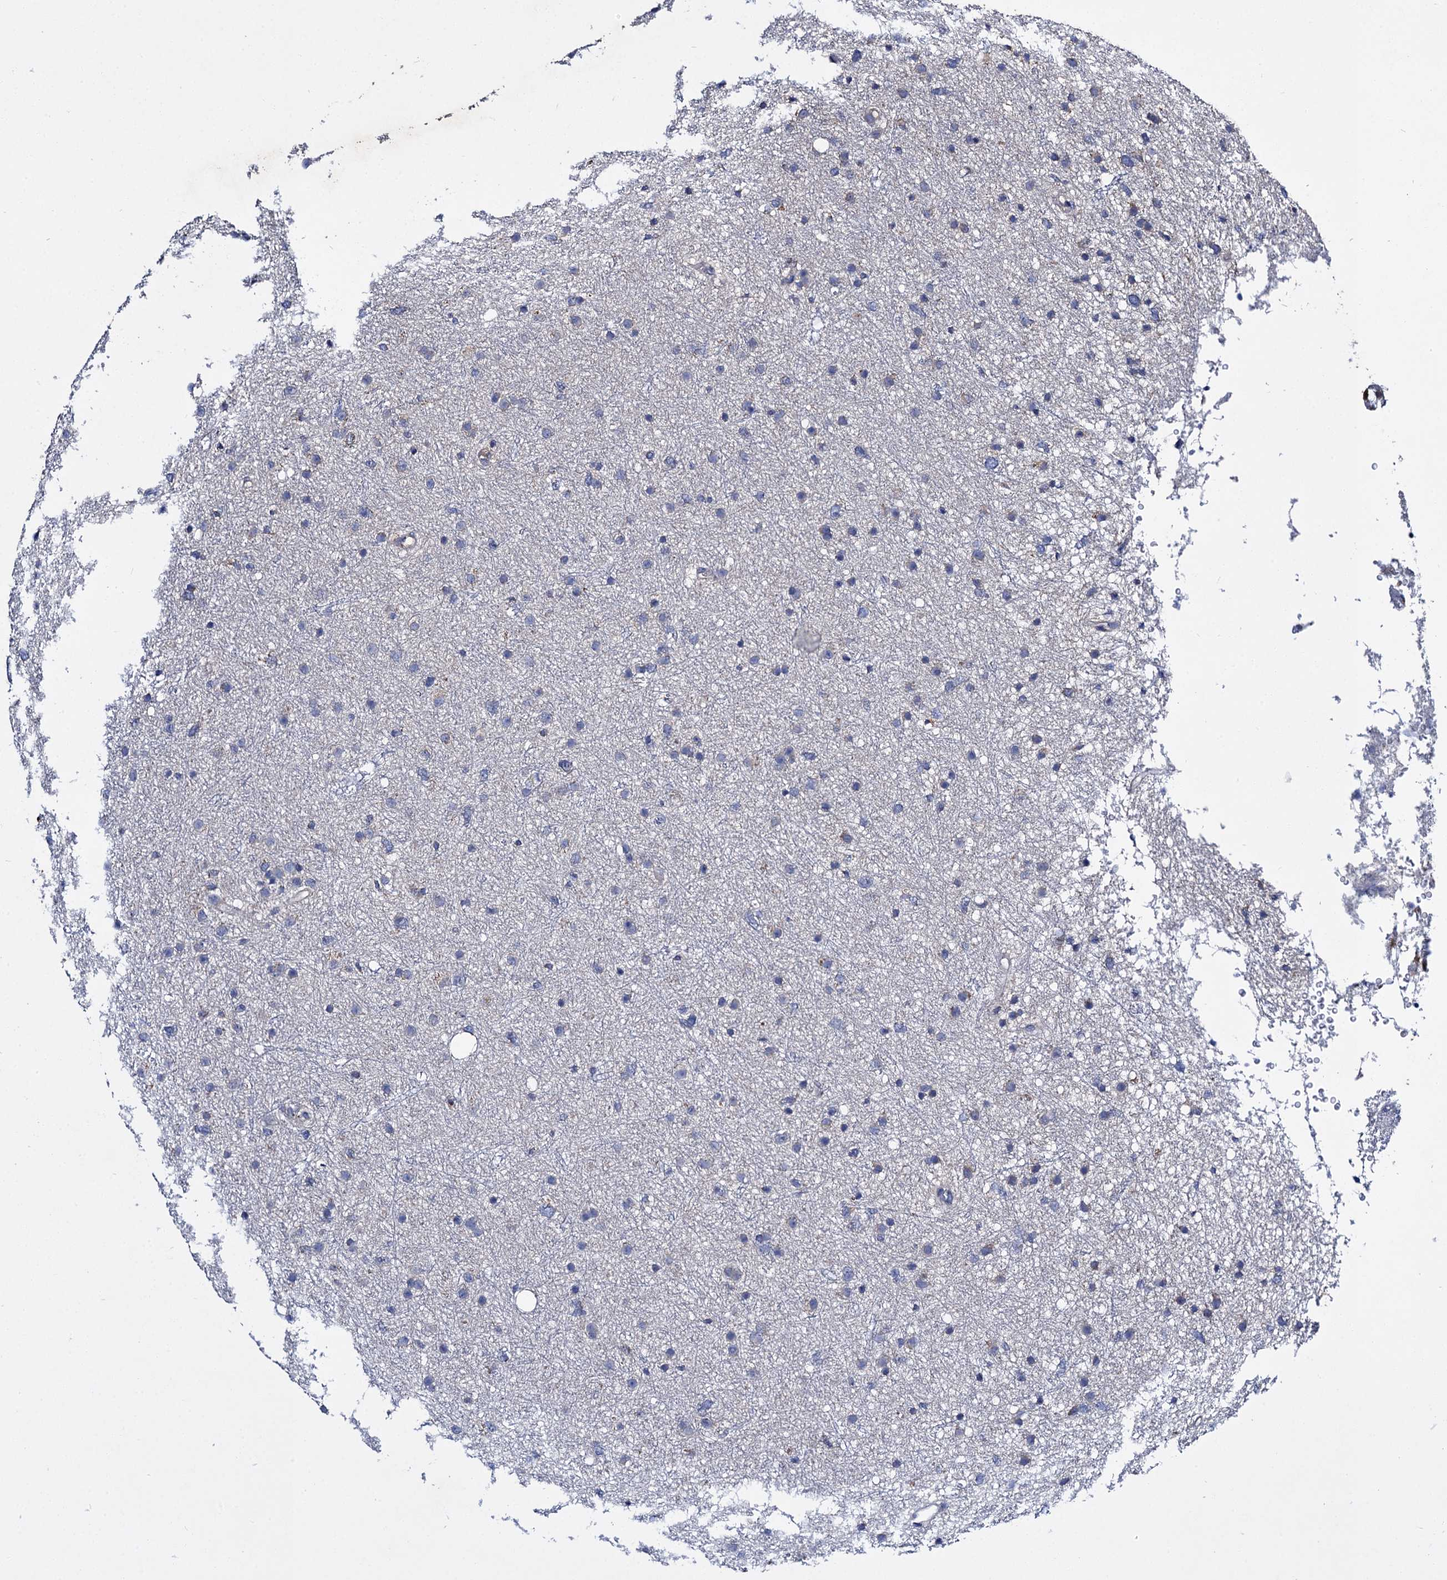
{"staining": {"intensity": "negative", "quantity": "none", "location": "none"}, "tissue": "glioma", "cell_type": "Tumor cells", "image_type": "cancer", "snomed": [{"axis": "morphology", "description": "Glioma, malignant, Low grade"}, {"axis": "topography", "description": "Cerebral cortex"}], "caption": "High magnification brightfield microscopy of malignant low-grade glioma stained with DAB (brown) and counterstained with hematoxylin (blue): tumor cells show no significant expression. The staining was performed using DAB (3,3'-diaminobenzidine) to visualize the protein expression in brown, while the nuclei were stained in blue with hematoxylin (Magnification: 20x).", "gene": "UBASH3B", "patient": {"sex": "female", "age": 39}}